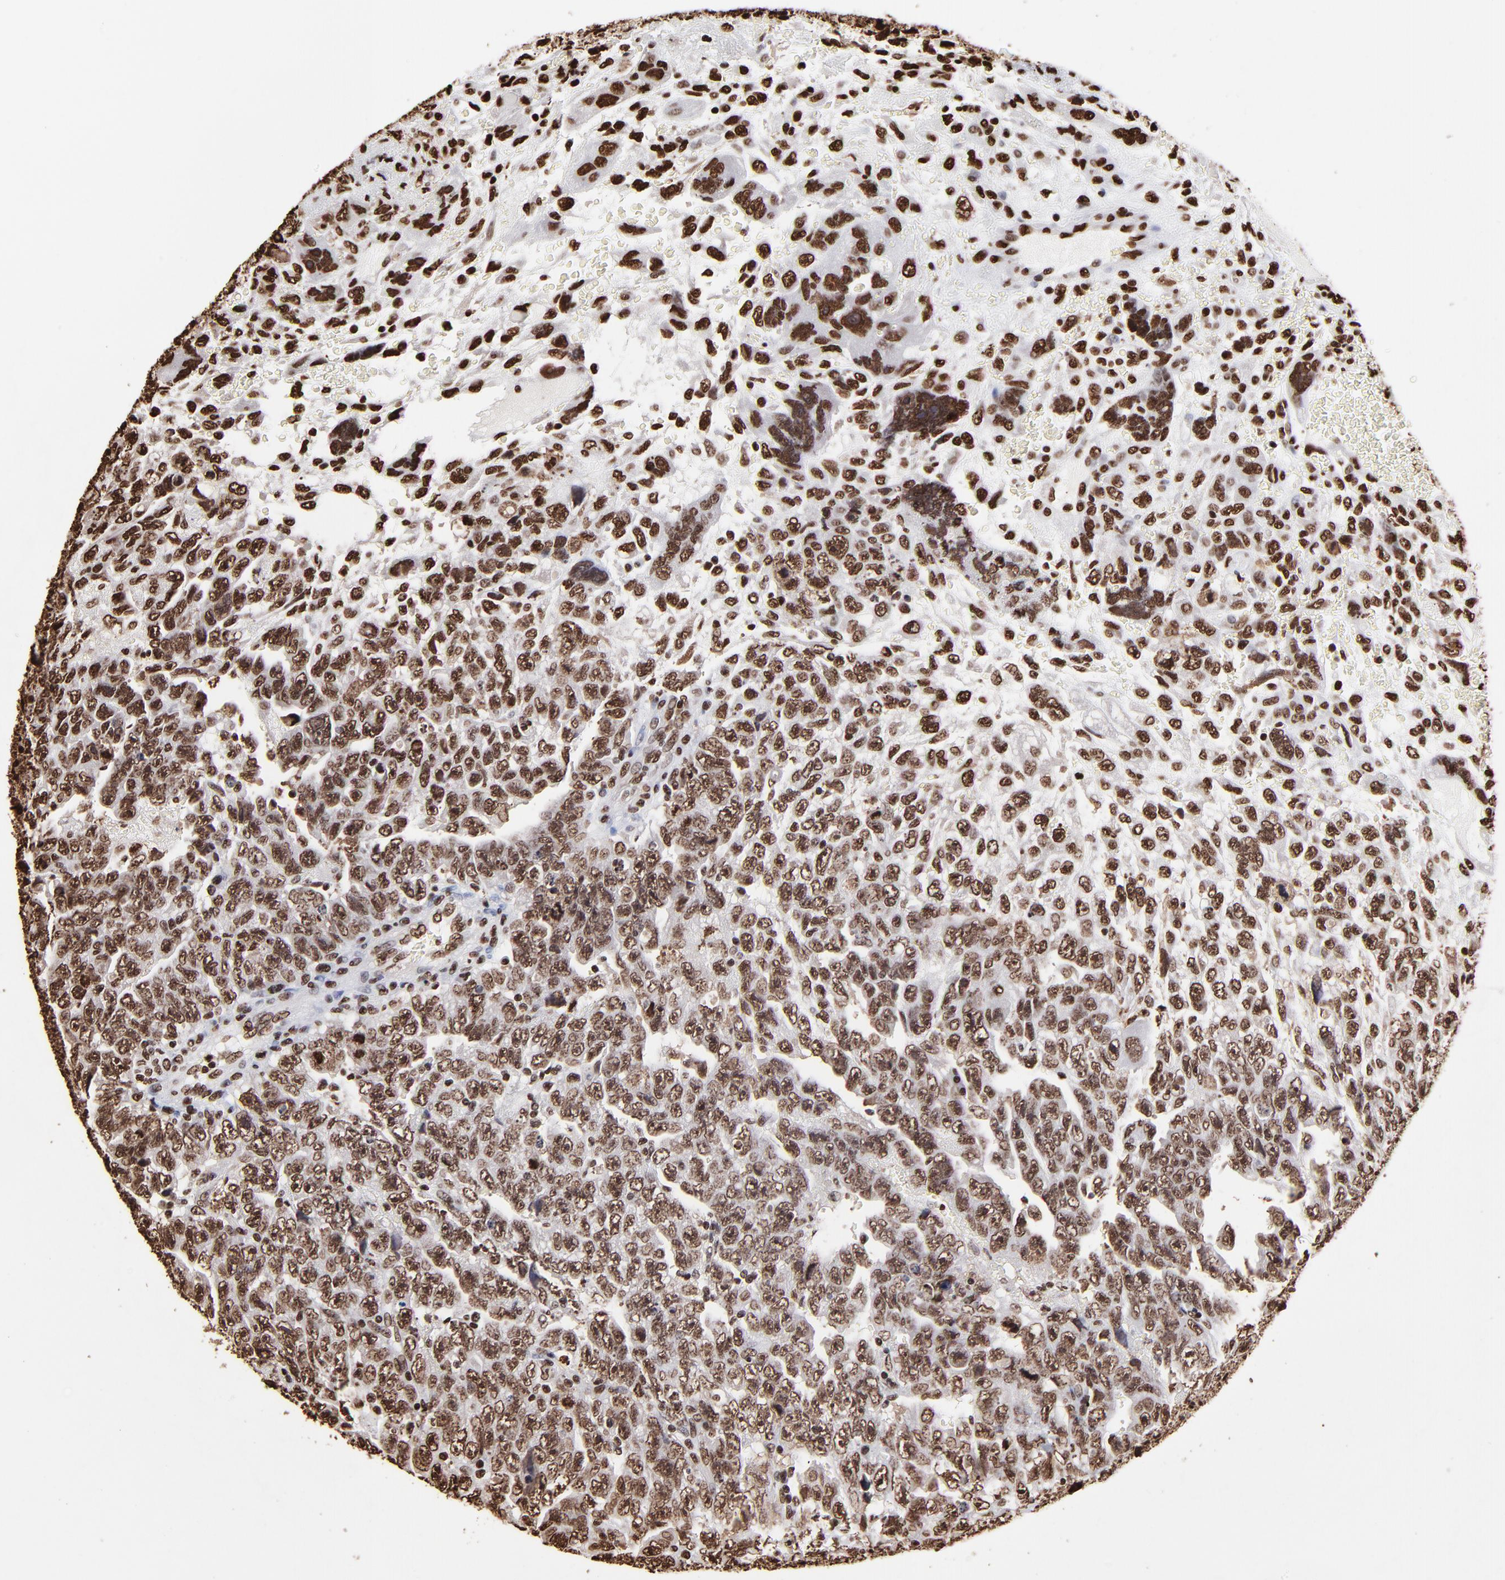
{"staining": {"intensity": "strong", "quantity": ">75%", "location": "nuclear"}, "tissue": "testis cancer", "cell_type": "Tumor cells", "image_type": "cancer", "snomed": [{"axis": "morphology", "description": "Carcinoma, Embryonal, NOS"}, {"axis": "topography", "description": "Testis"}], "caption": "Immunohistochemistry (IHC) histopathology image of neoplastic tissue: testis cancer (embryonal carcinoma) stained using immunohistochemistry reveals high levels of strong protein expression localized specifically in the nuclear of tumor cells, appearing as a nuclear brown color.", "gene": "ZNF544", "patient": {"sex": "male", "age": 28}}